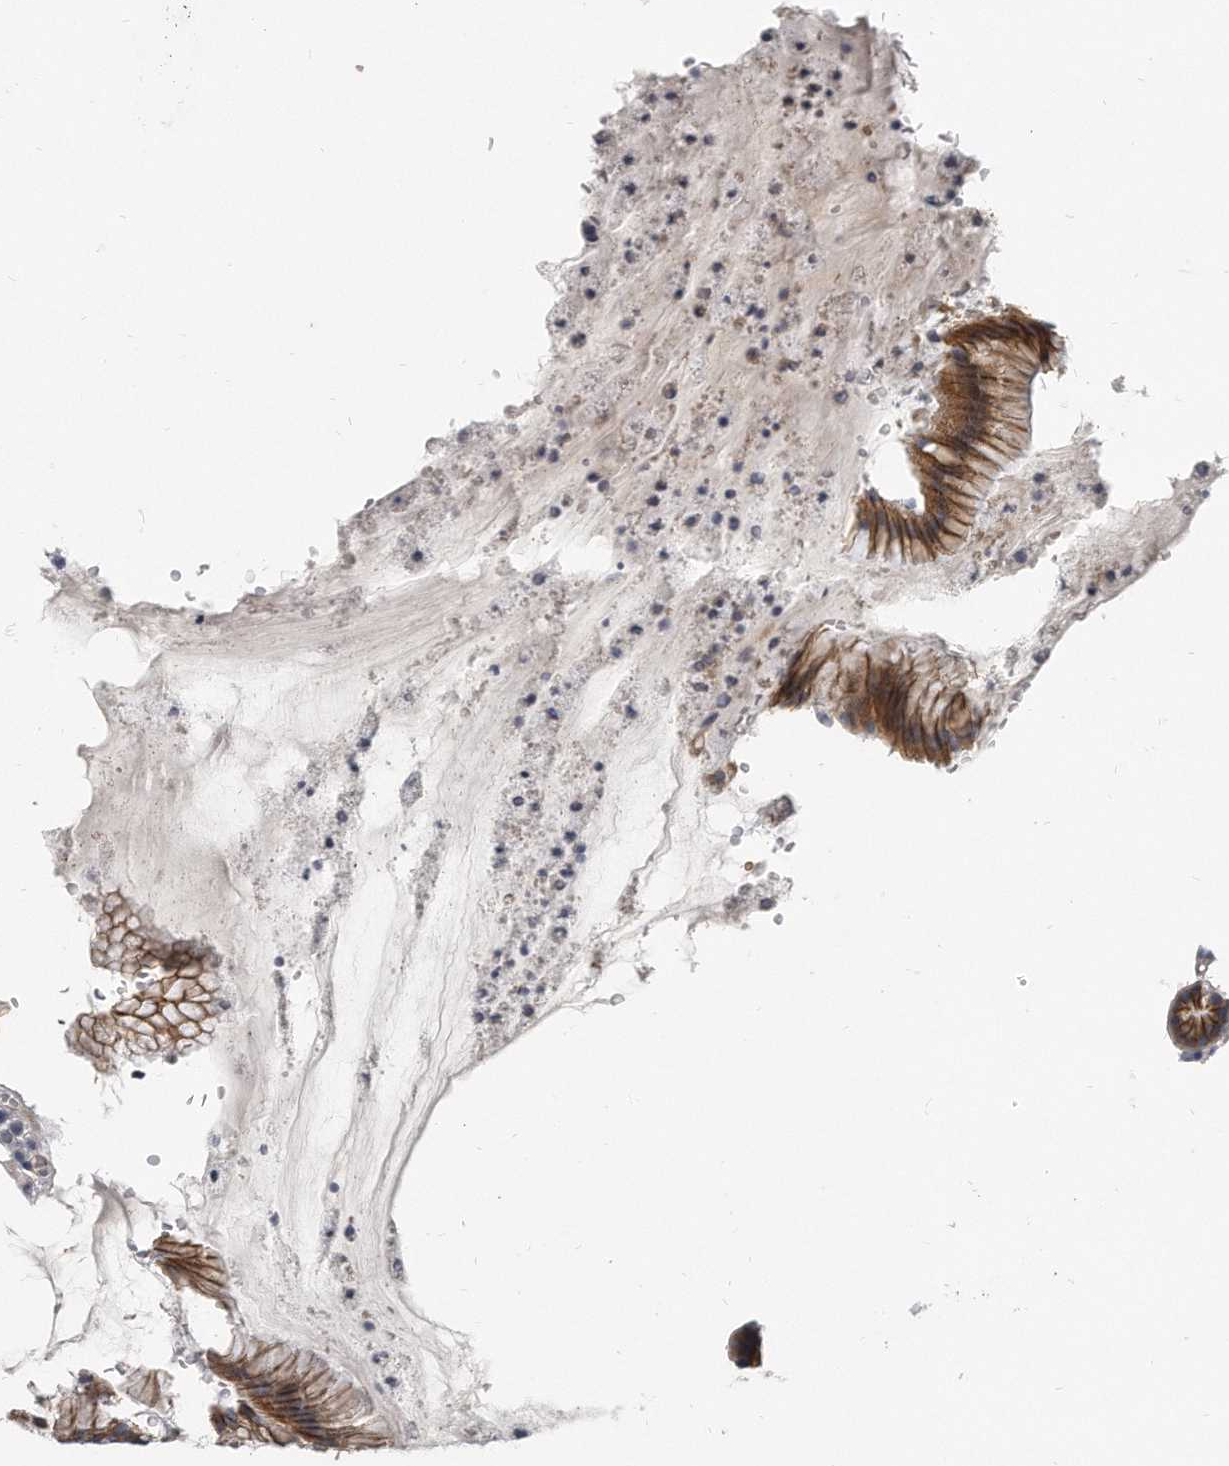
{"staining": {"intensity": "strong", "quantity": "25%-75%", "location": "cytoplasmic/membranous"}, "tissue": "stomach", "cell_type": "Glandular cells", "image_type": "normal", "snomed": [{"axis": "morphology", "description": "Normal tissue, NOS"}, {"axis": "topography", "description": "Stomach"}], "caption": "Unremarkable stomach reveals strong cytoplasmic/membranous staining in about 25%-75% of glandular cells.", "gene": "PLEKHA6", "patient": {"sex": "male", "age": 55}}